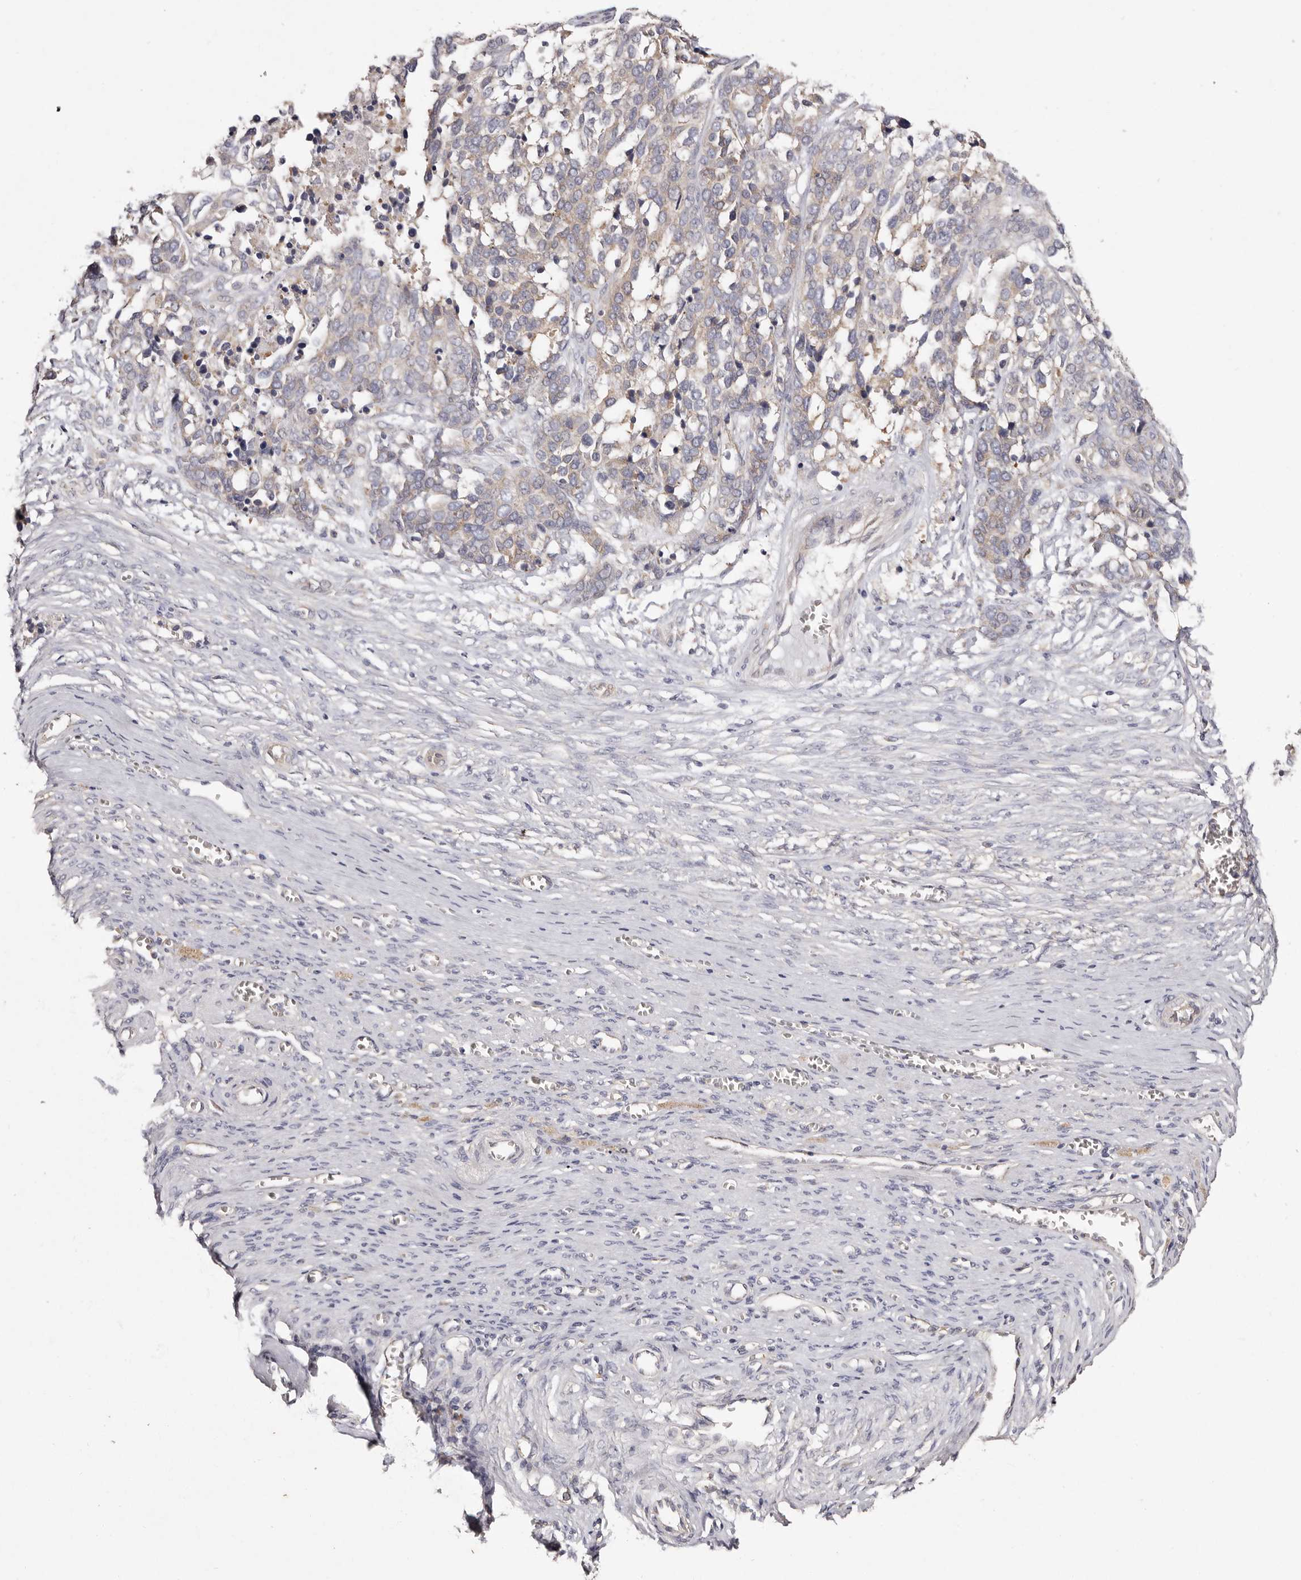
{"staining": {"intensity": "weak", "quantity": ">75%", "location": "cytoplasmic/membranous"}, "tissue": "ovarian cancer", "cell_type": "Tumor cells", "image_type": "cancer", "snomed": [{"axis": "morphology", "description": "Cystadenocarcinoma, serous, NOS"}, {"axis": "topography", "description": "Ovary"}], "caption": "Human serous cystadenocarcinoma (ovarian) stained with a protein marker exhibits weak staining in tumor cells.", "gene": "FAM167B", "patient": {"sex": "female", "age": 44}}